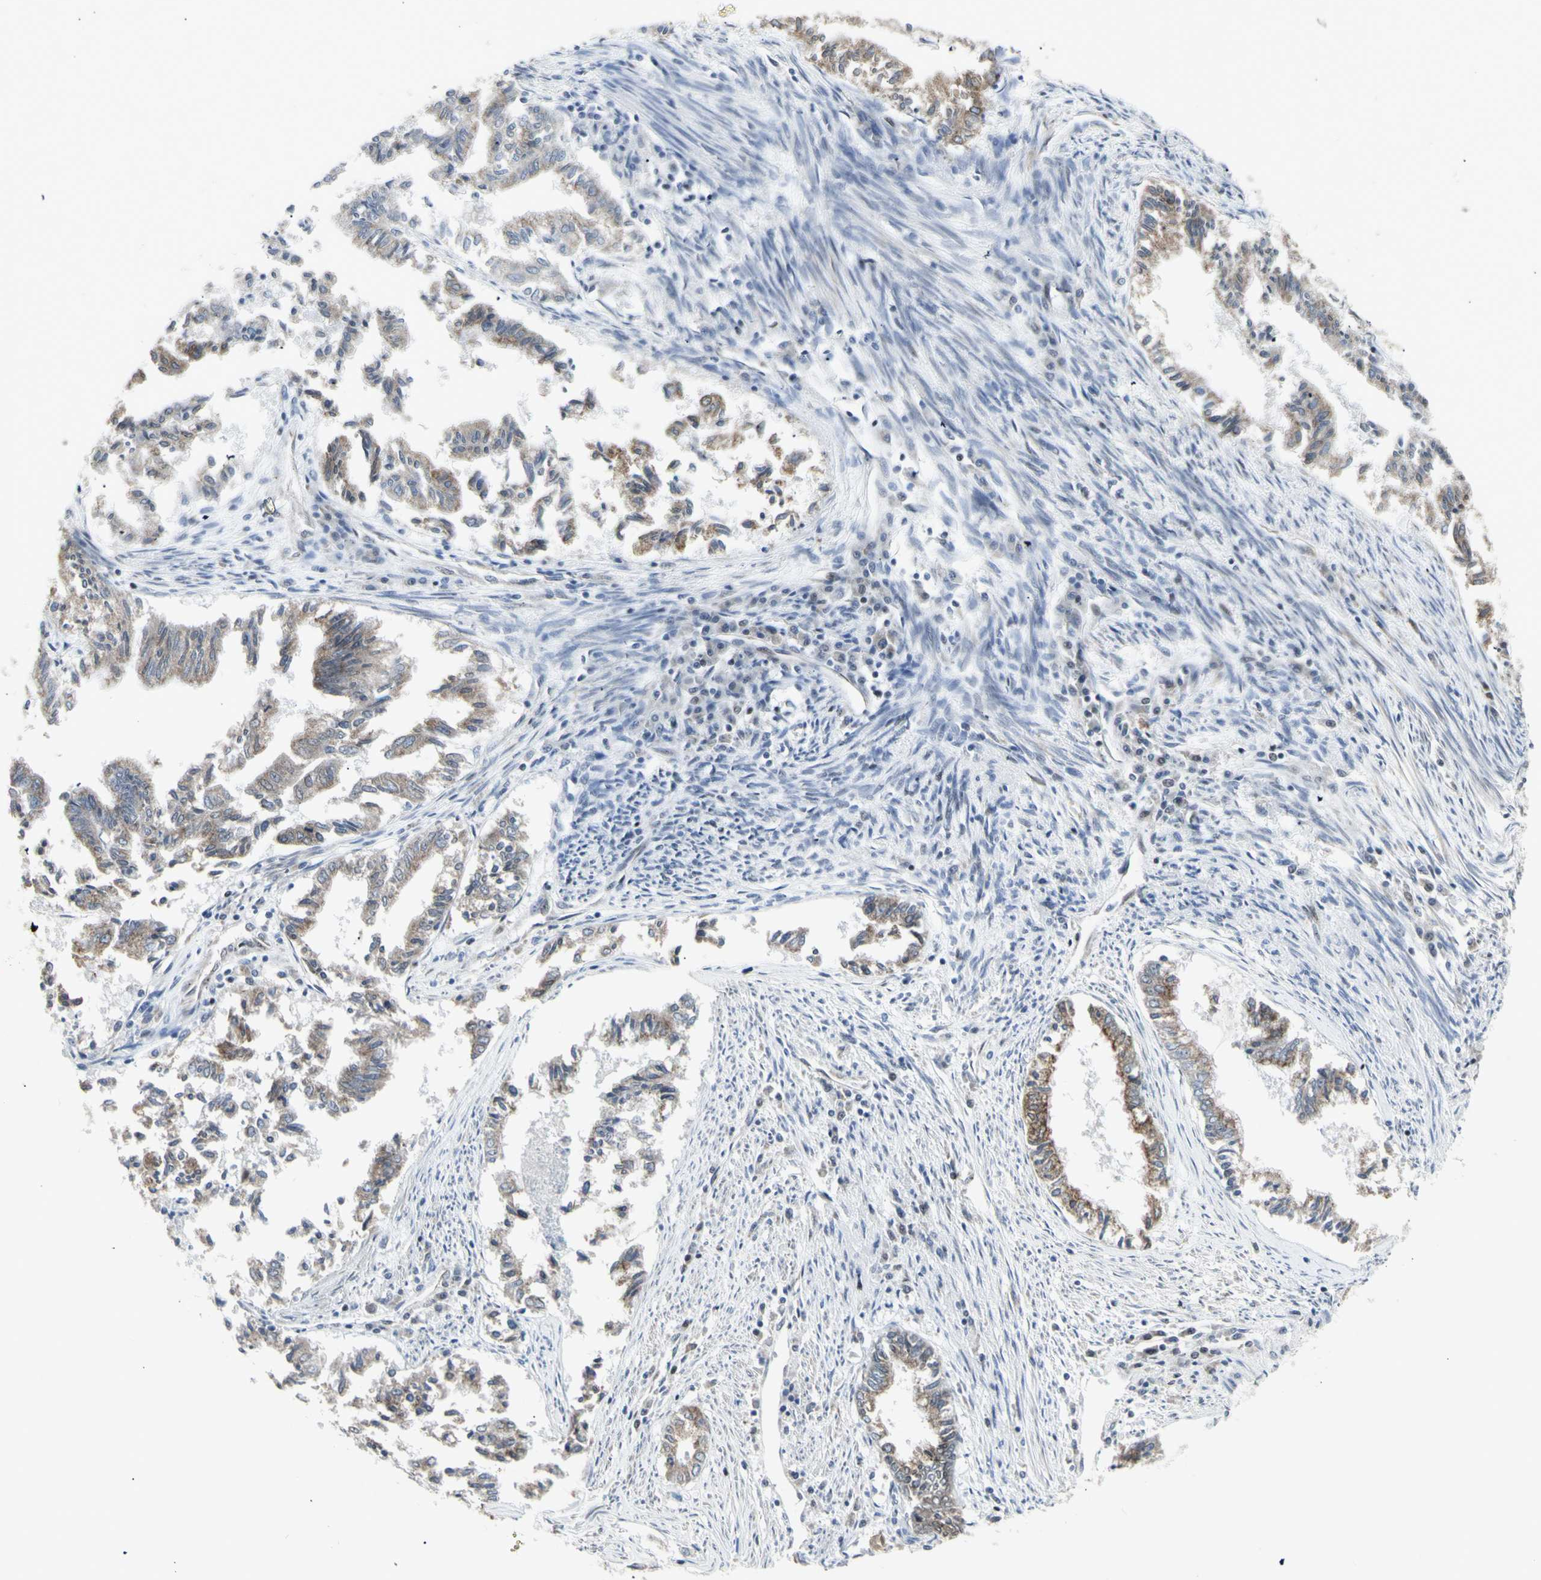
{"staining": {"intensity": "weak", "quantity": "25%-75%", "location": "cytoplasmic/membranous"}, "tissue": "endometrial cancer", "cell_type": "Tumor cells", "image_type": "cancer", "snomed": [{"axis": "morphology", "description": "Necrosis, NOS"}, {"axis": "morphology", "description": "Adenocarcinoma, NOS"}, {"axis": "topography", "description": "Endometrium"}], "caption": "Tumor cells show low levels of weak cytoplasmic/membranous staining in about 25%-75% of cells in human adenocarcinoma (endometrial). Using DAB (3,3'-diaminobenzidine) (brown) and hematoxylin (blue) stains, captured at high magnification using brightfield microscopy.", "gene": "DHRS7B", "patient": {"sex": "female", "age": 79}}